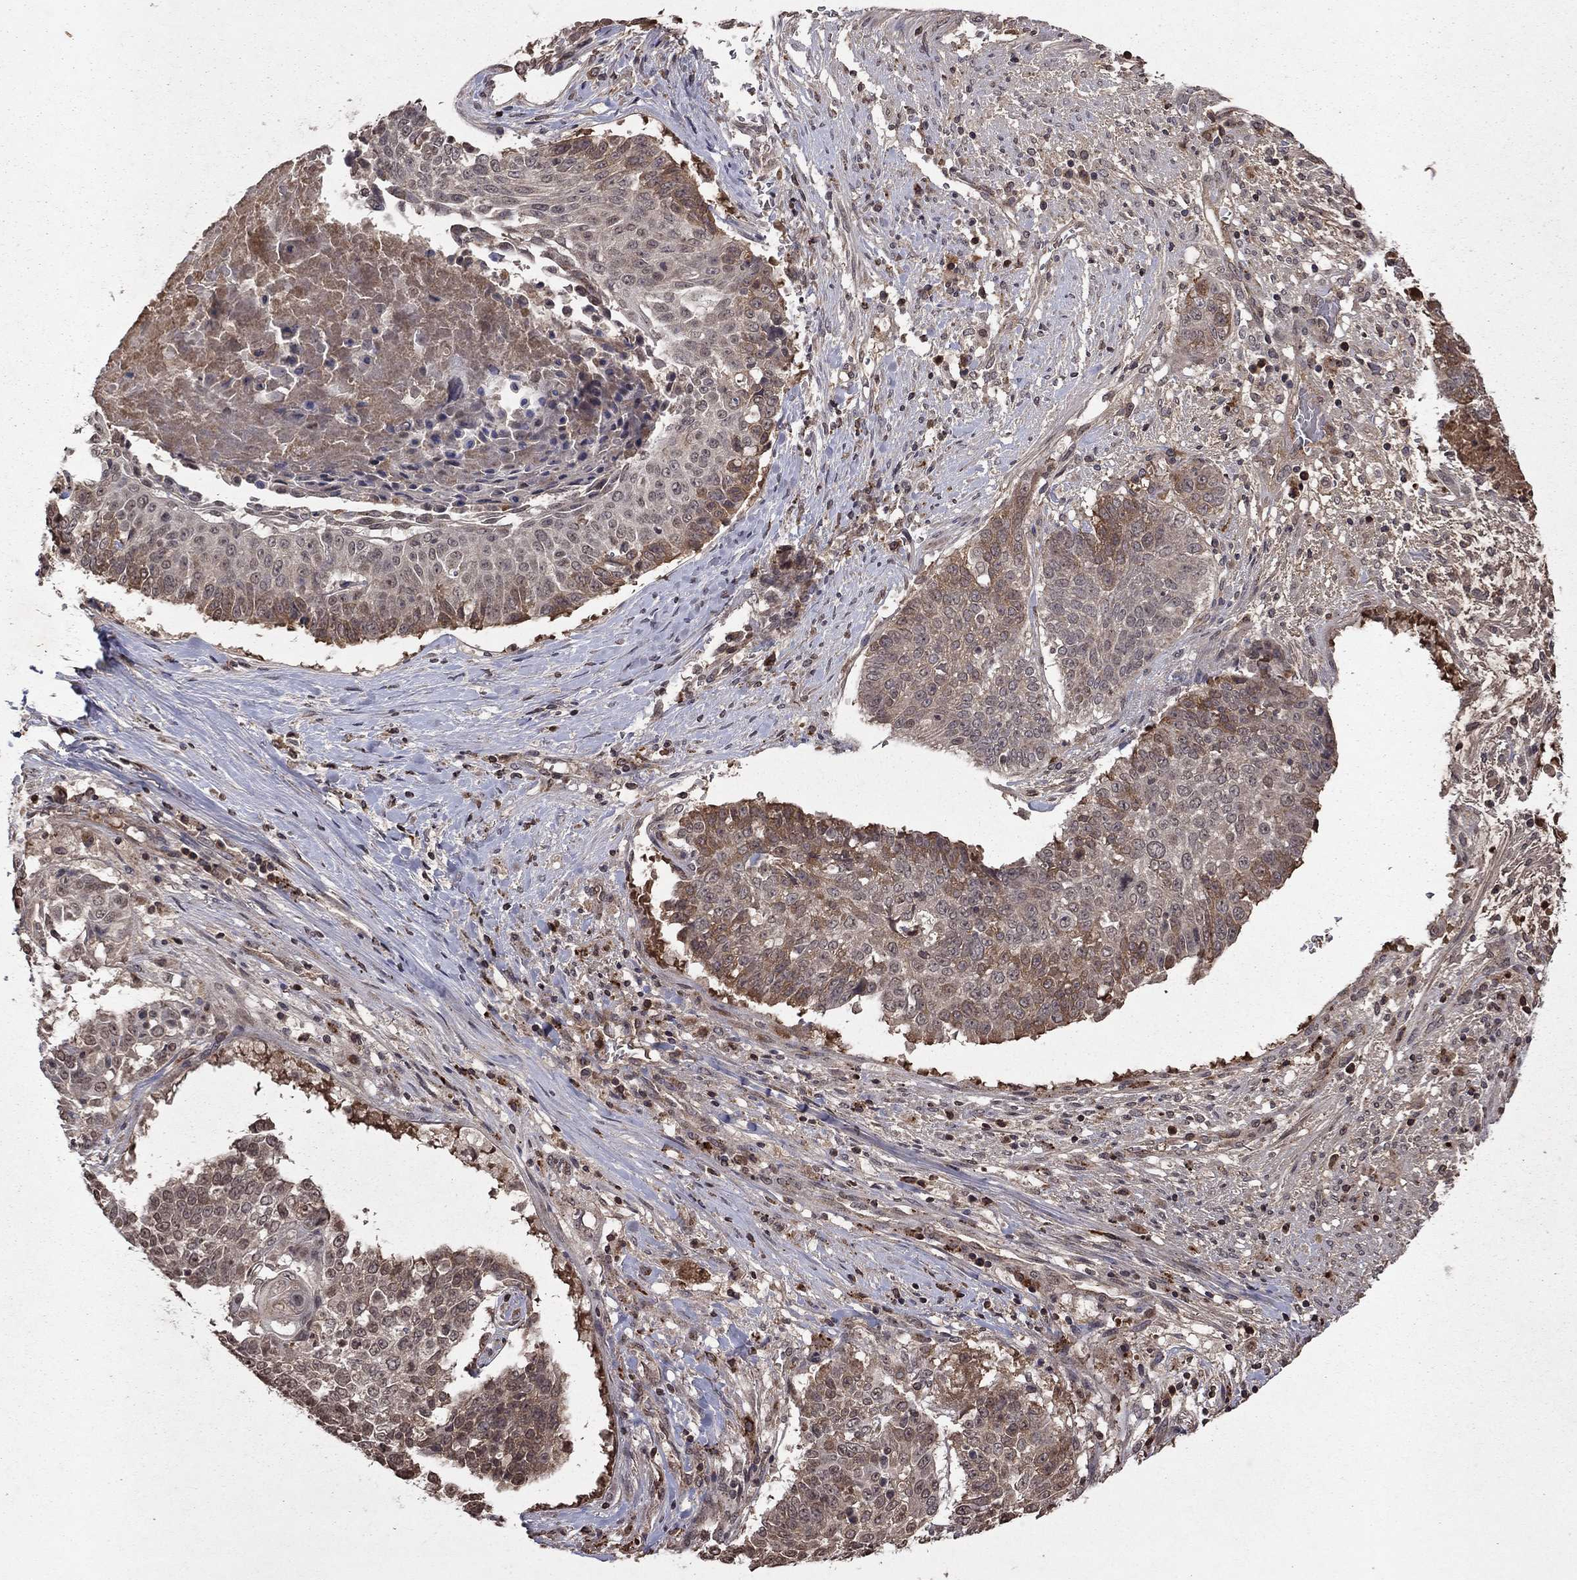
{"staining": {"intensity": "moderate", "quantity": "<25%", "location": "cytoplasmic/membranous"}, "tissue": "lung cancer", "cell_type": "Tumor cells", "image_type": "cancer", "snomed": [{"axis": "morphology", "description": "Squamous cell carcinoma, NOS"}, {"axis": "topography", "description": "Lung"}], "caption": "Immunohistochemistry of lung cancer displays low levels of moderate cytoplasmic/membranous expression in about <25% of tumor cells.", "gene": "NLGN1", "patient": {"sex": "male", "age": 64}}